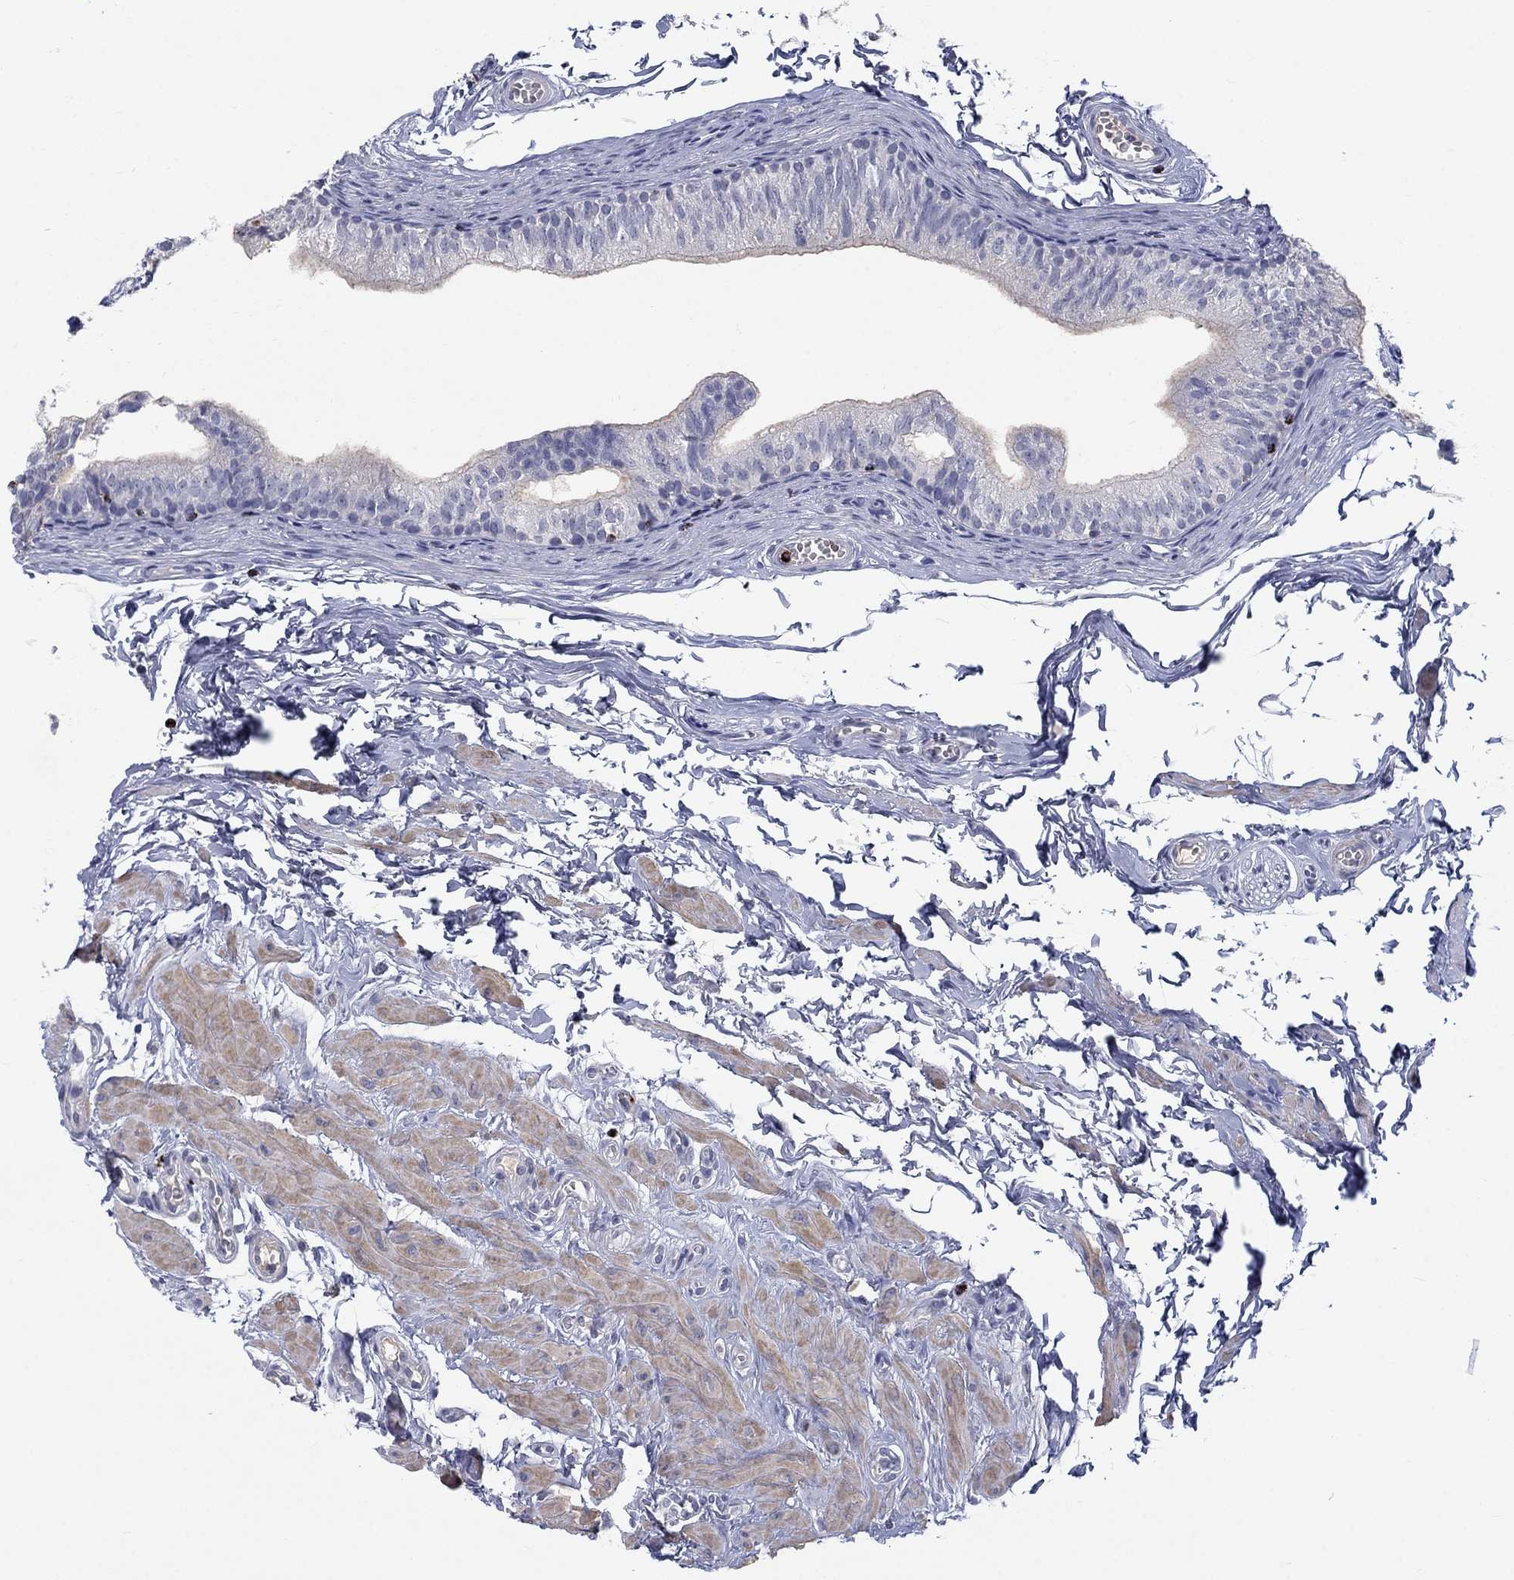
{"staining": {"intensity": "negative", "quantity": "none", "location": "none"}, "tissue": "epididymis", "cell_type": "Glandular cells", "image_type": "normal", "snomed": [{"axis": "morphology", "description": "Normal tissue, NOS"}, {"axis": "topography", "description": "Epididymis"}], "caption": "The image displays no significant staining in glandular cells of epididymis.", "gene": "GZMA", "patient": {"sex": "male", "age": 22}}